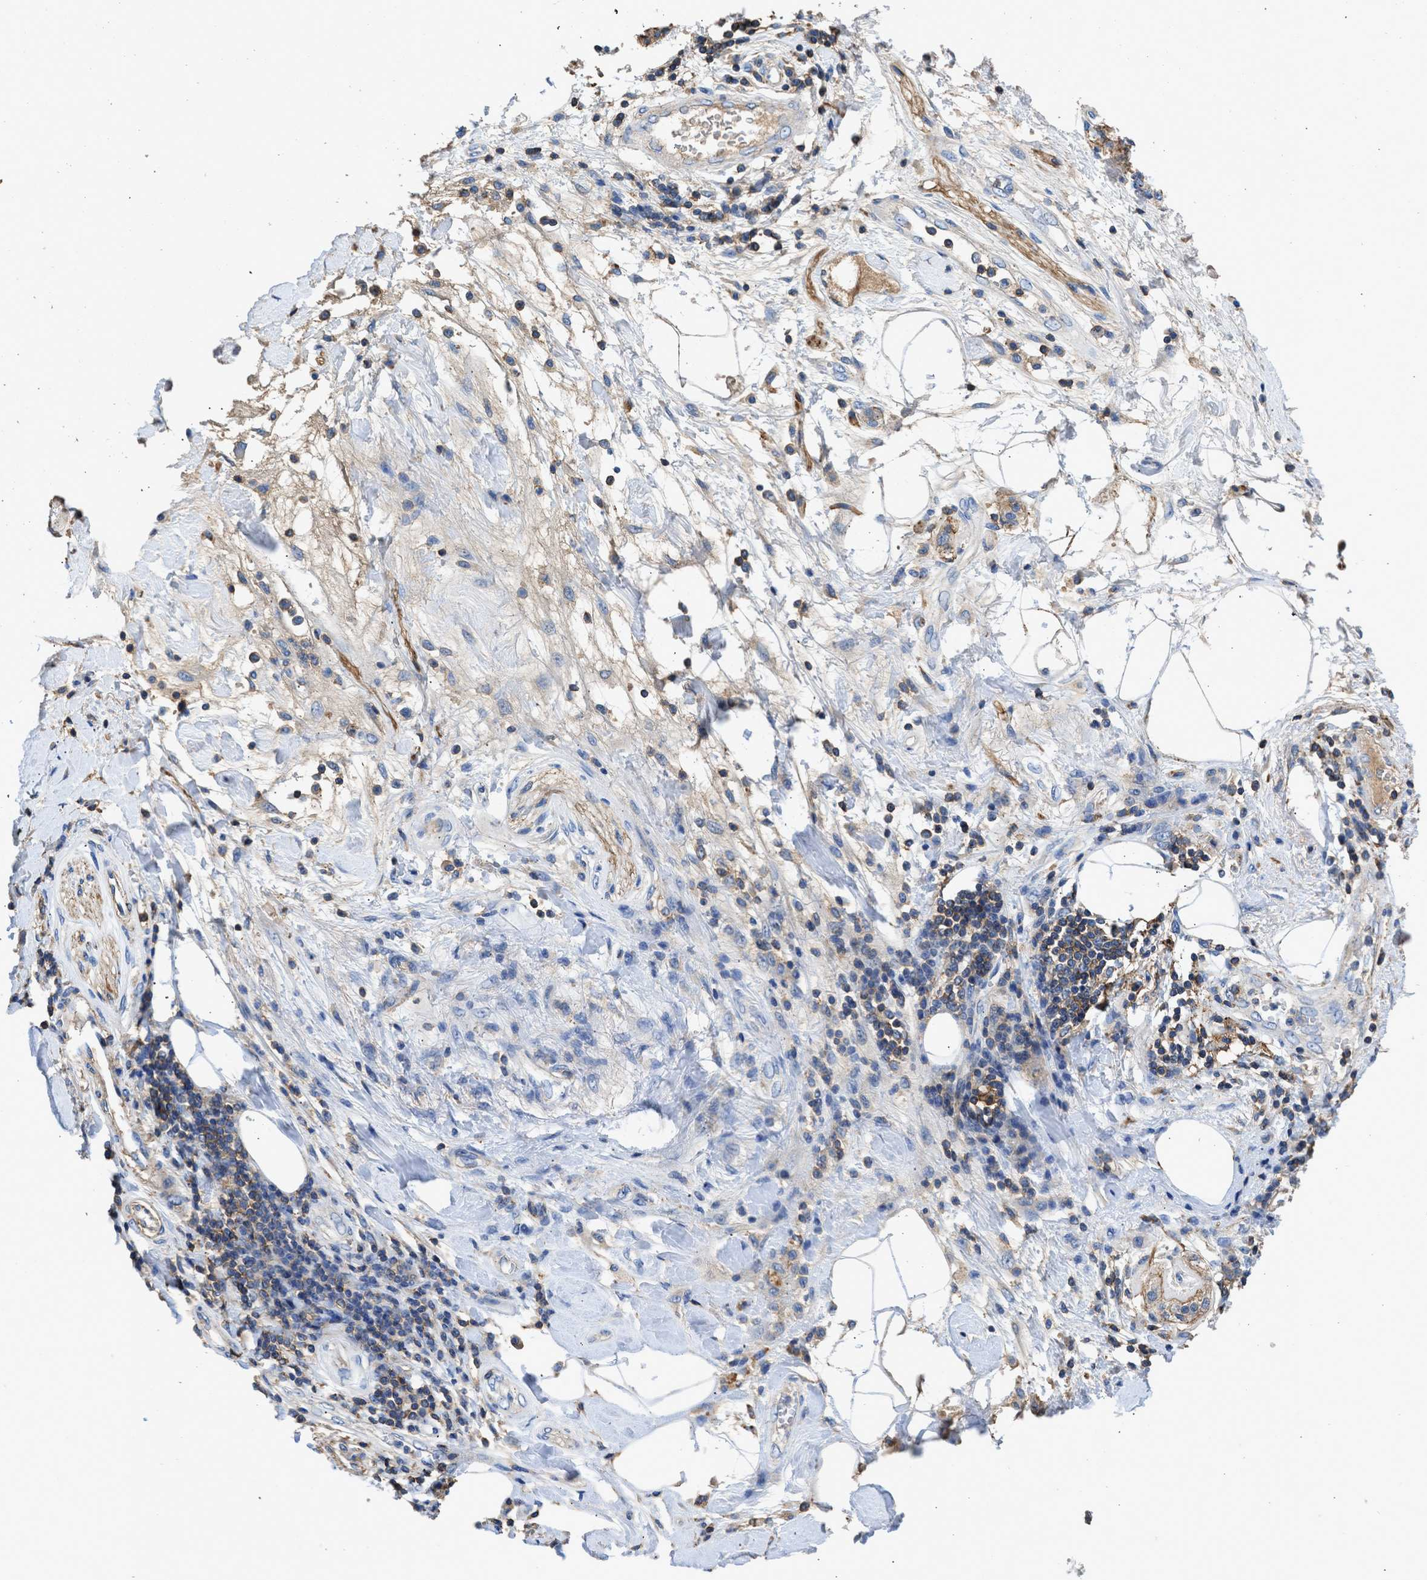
{"staining": {"intensity": "moderate", "quantity": "<25%", "location": "cytoplasmic/membranous"}, "tissue": "adipose tissue", "cell_type": "Adipocytes", "image_type": "normal", "snomed": [{"axis": "morphology", "description": "Normal tissue, NOS"}, {"axis": "morphology", "description": "Adenocarcinoma, NOS"}, {"axis": "topography", "description": "Duodenum"}, {"axis": "topography", "description": "Peripheral nerve tissue"}], "caption": "An image of adipose tissue stained for a protein displays moderate cytoplasmic/membranous brown staining in adipocytes. (DAB IHC, brown staining for protein, blue staining for nuclei).", "gene": "KCNQ4", "patient": {"sex": "female", "age": 60}}